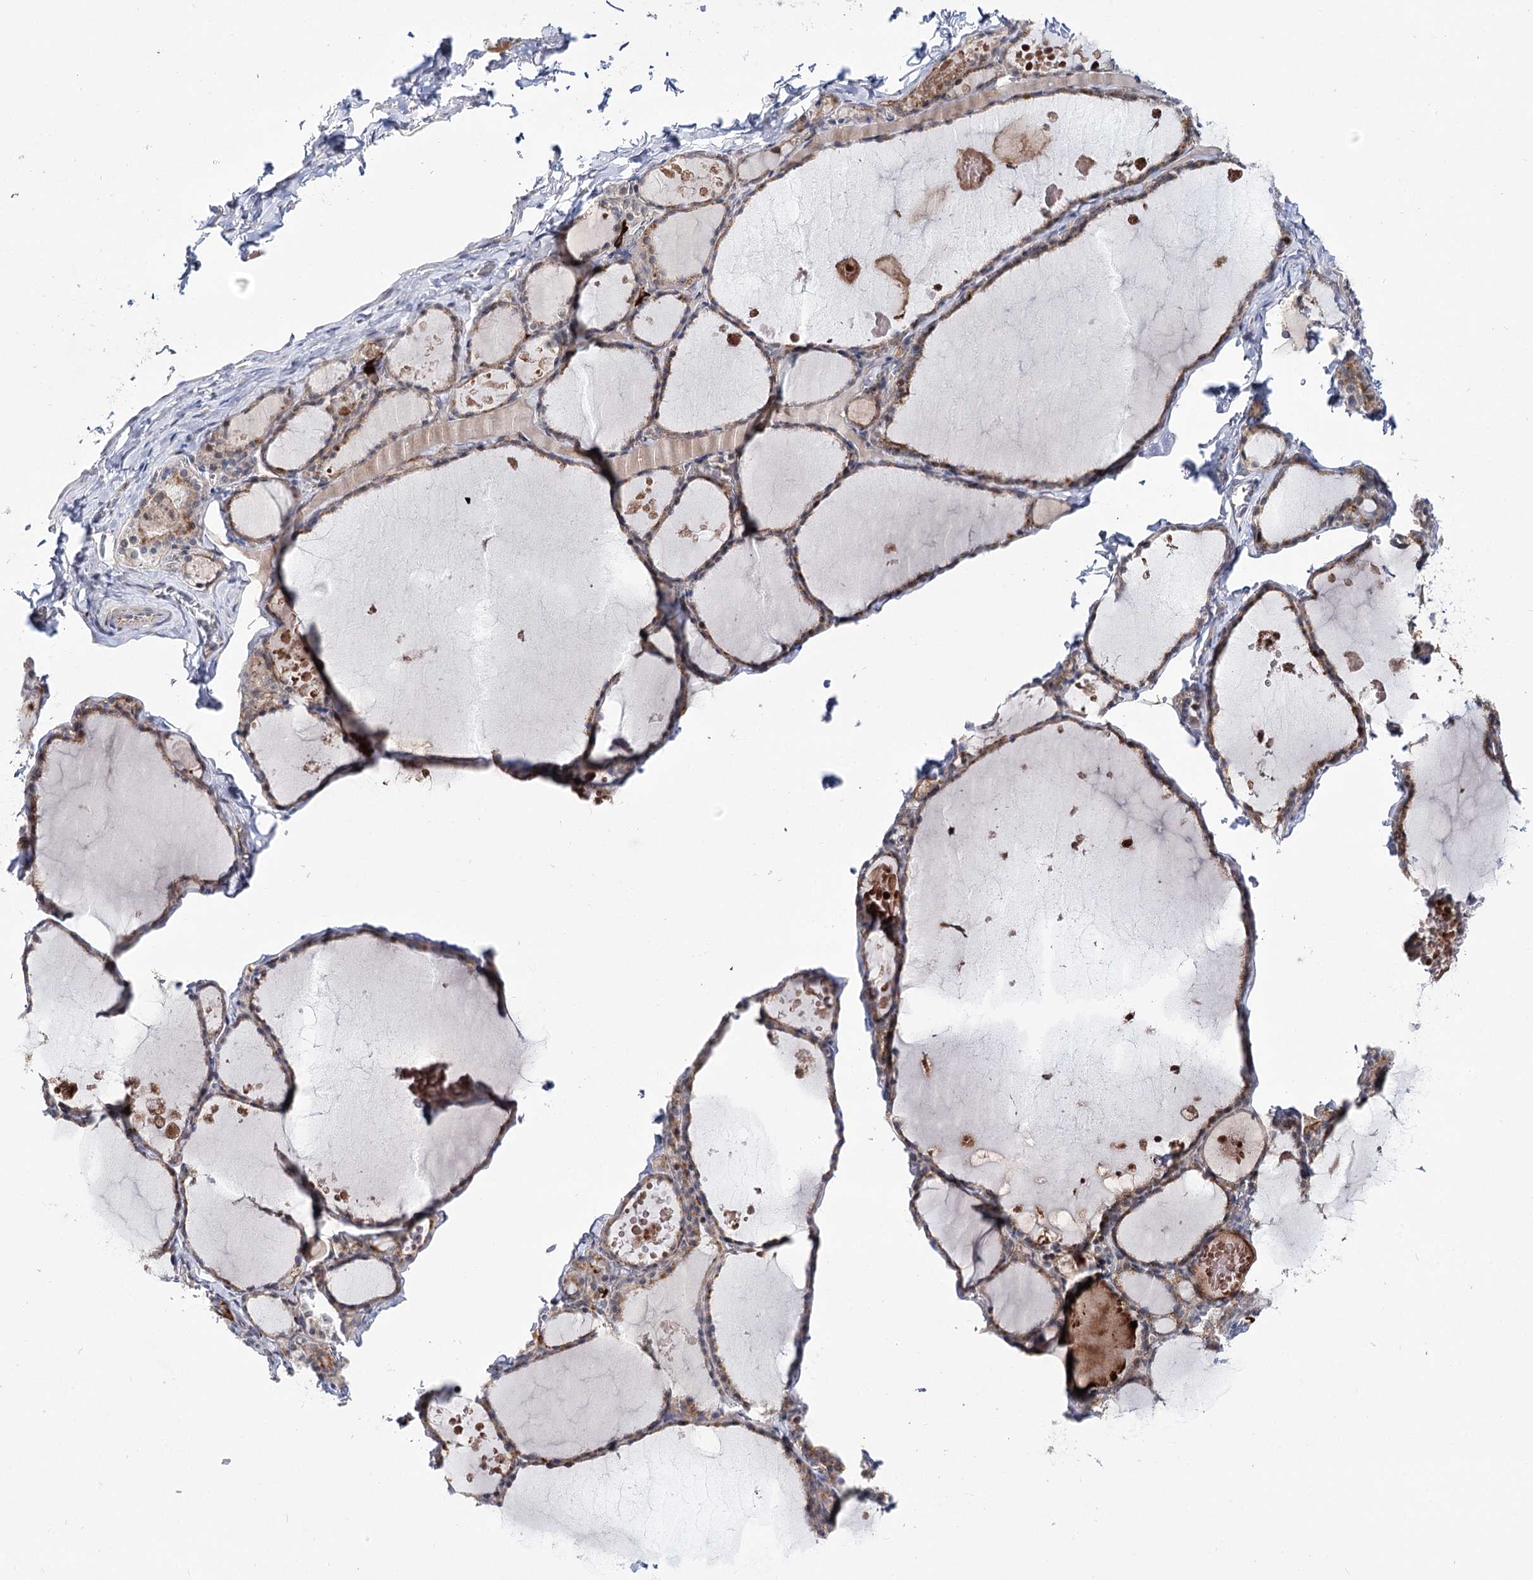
{"staining": {"intensity": "moderate", "quantity": ">75%", "location": "cytoplasmic/membranous"}, "tissue": "thyroid gland", "cell_type": "Glandular cells", "image_type": "normal", "snomed": [{"axis": "morphology", "description": "Normal tissue, NOS"}, {"axis": "topography", "description": "Thyroid gland"}], "caption": "IHC (DAB (3,3'-diaminobenzidine)) staining of unremarkable thyroid gland reveals moderate cytoplasmic/membranous protein staining in approximately >75% of glandular cells.", "gene": "ARHGAP32", "patient": {"sex": "male", "age": 56}}